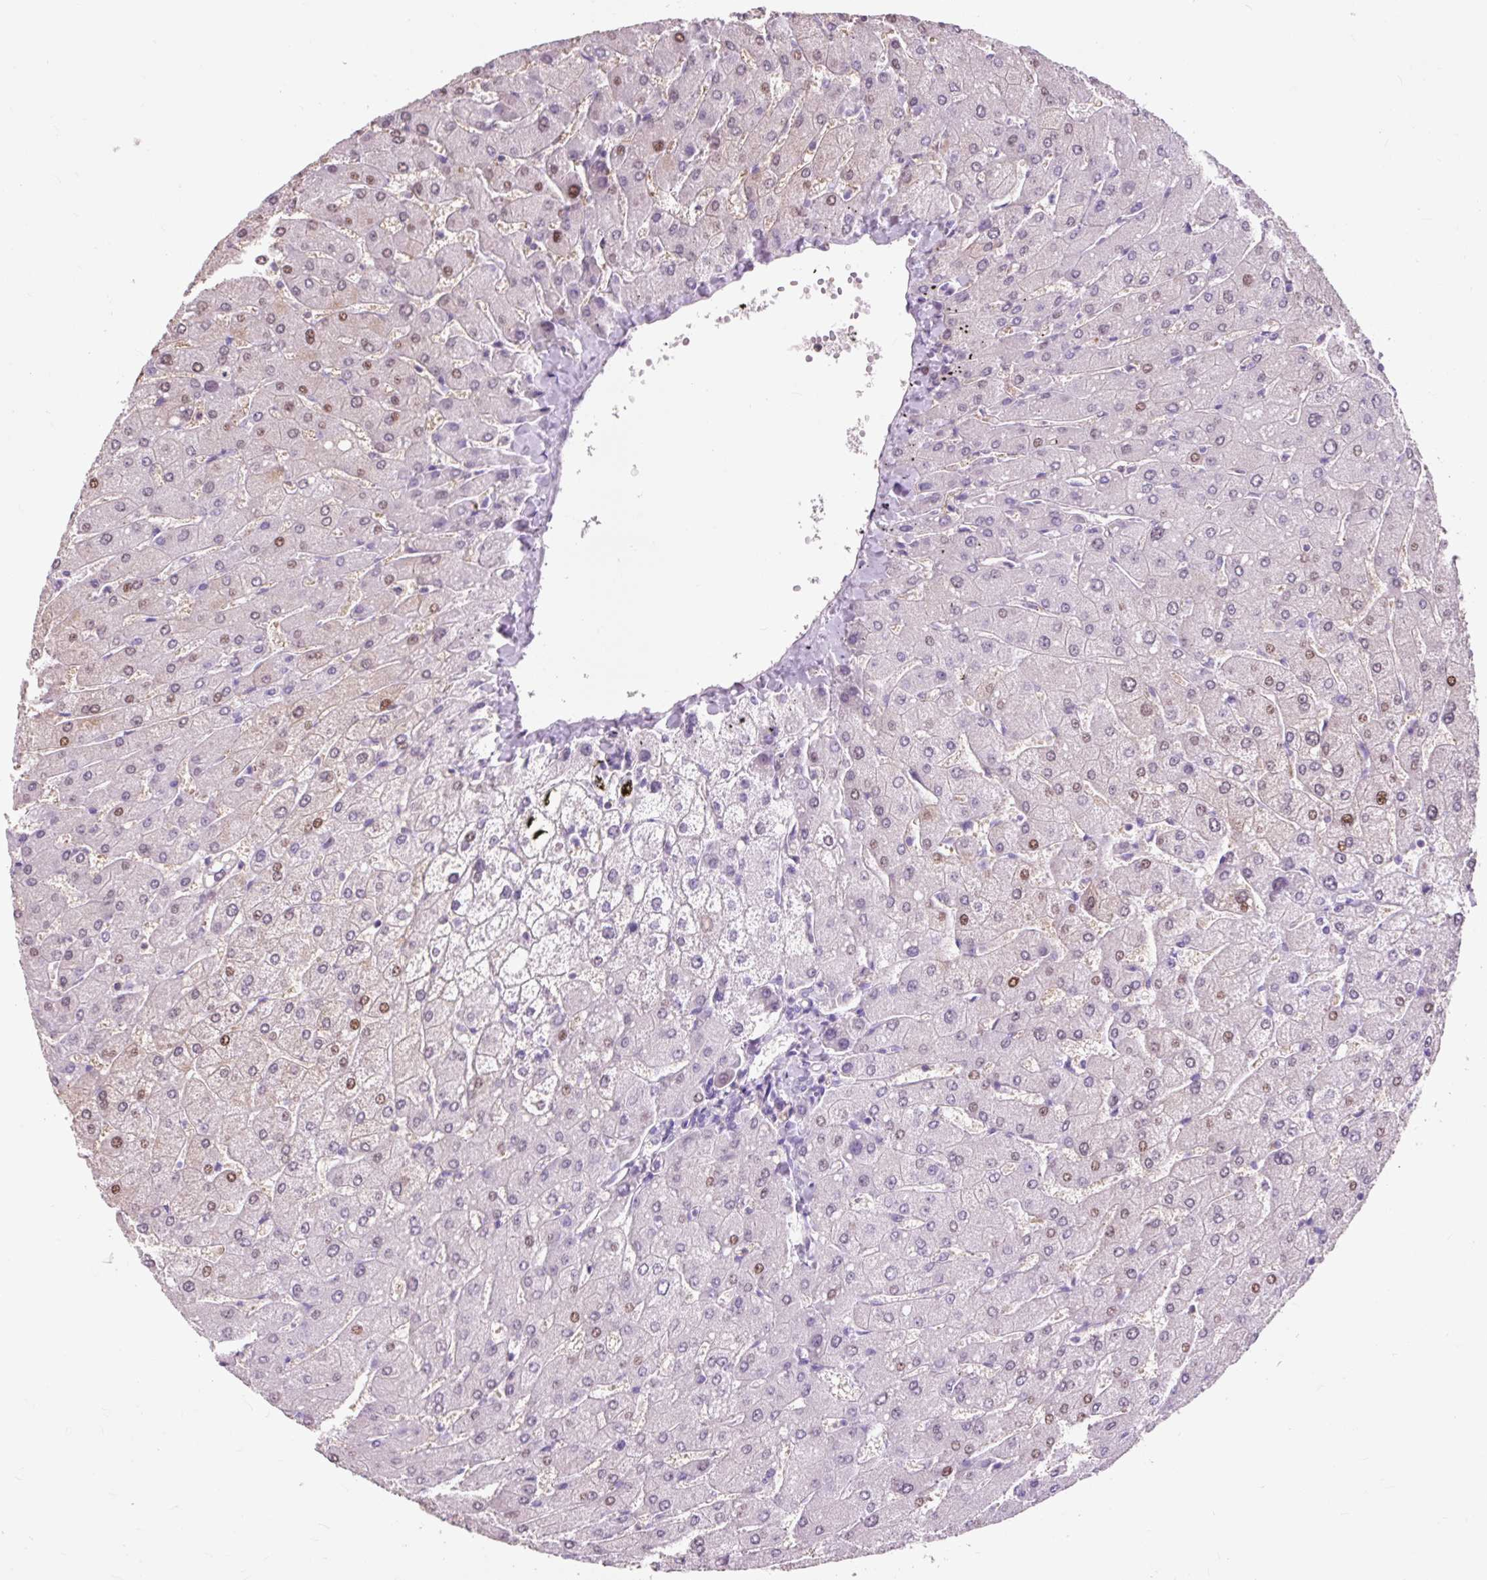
{"staining": {"intensity": "negative", "quantity": "none", "location": "none"}, "tissue": "liver", "cell_type": "Cholangiocytes", "image_type": "normal", "snomed": [{"axis": "morphology", "description": "Normal tissue, NOS"}, {"axis": "topography", "description": "Liver"}], "caption": "Liver stained for a protein using immunohistochemistry (IHC) demonstrates no expression cholangiocytes.", "gene": "OR10A7", "patient": {"sex": "male", "age": 55}}